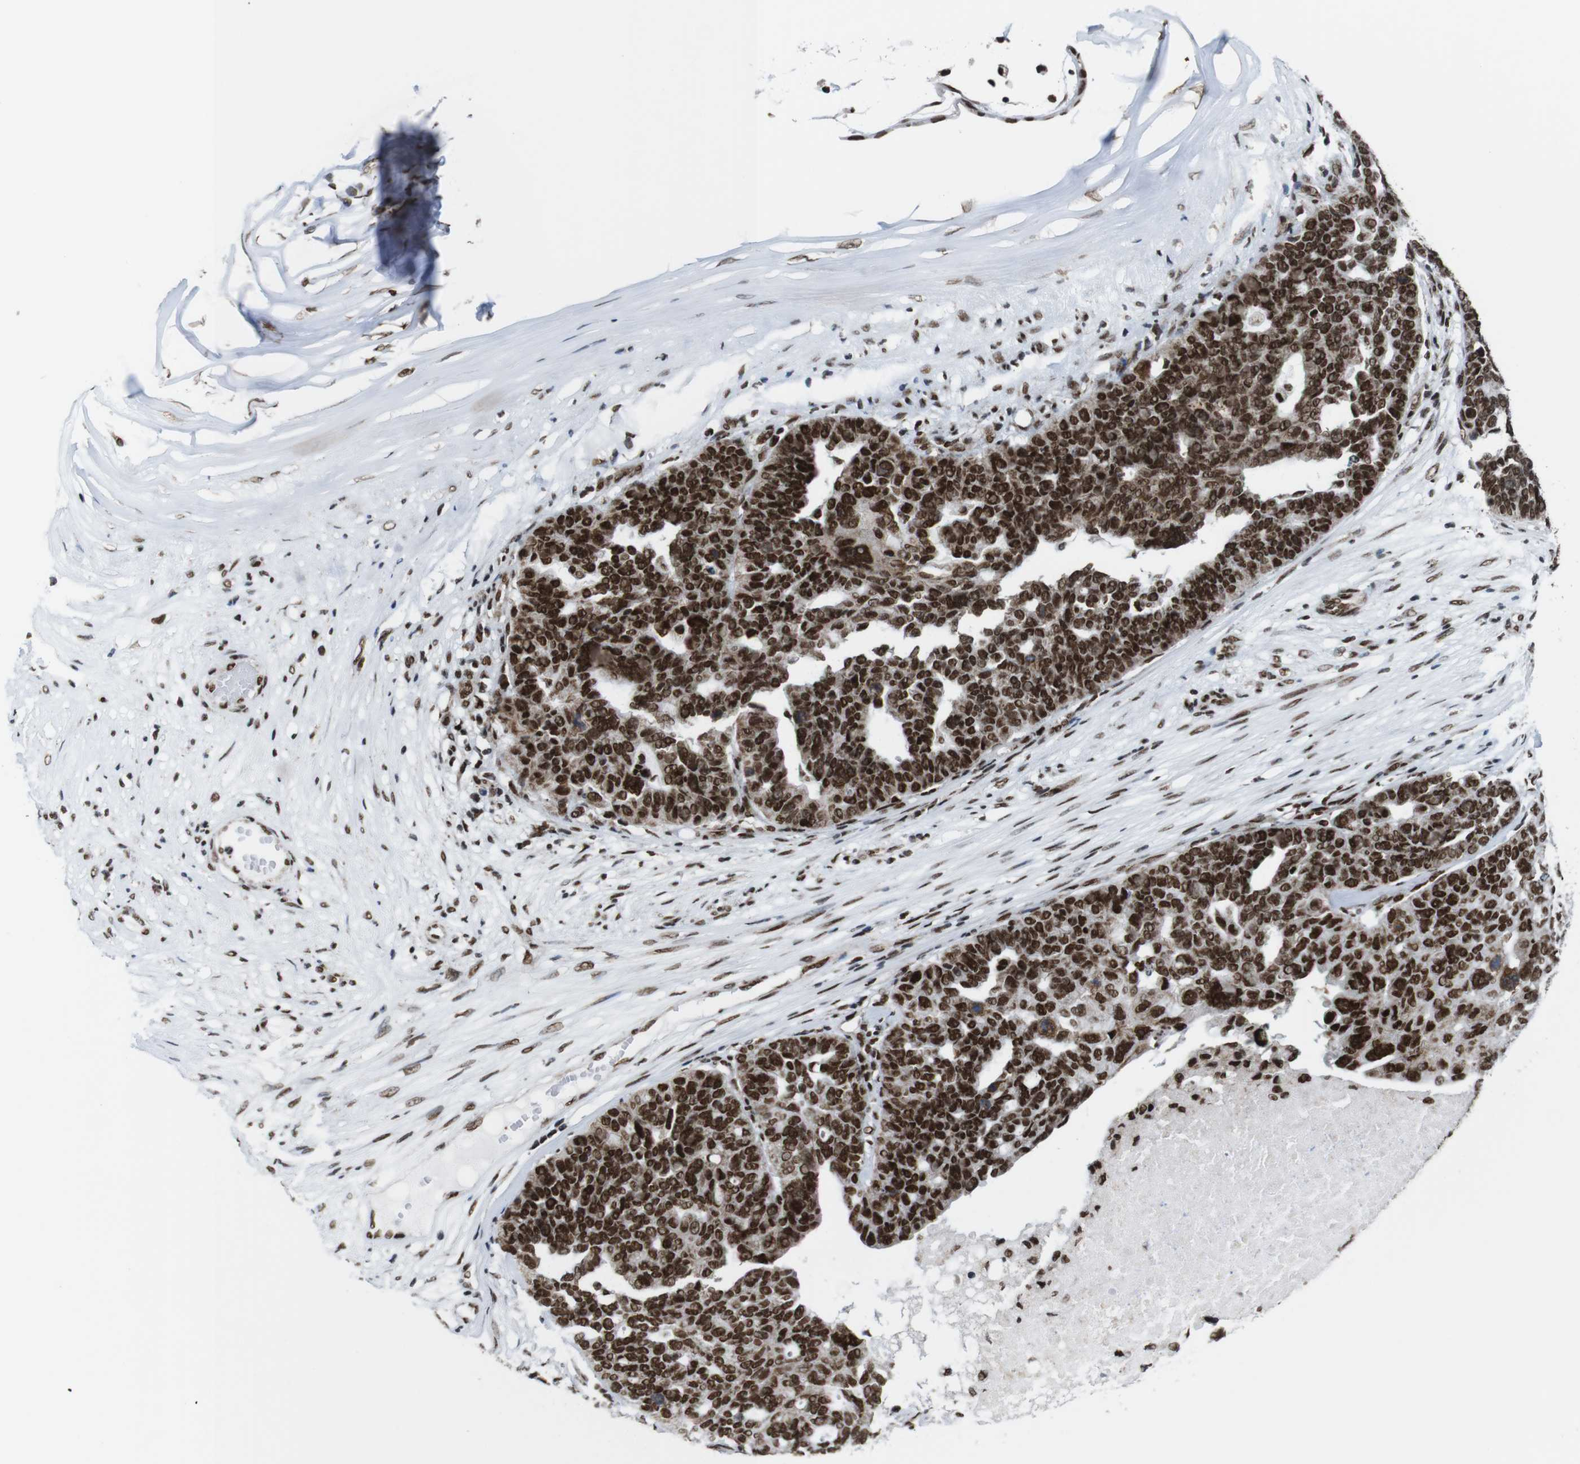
{"staining": {"intensity": "strong", "quantity": ">75%", "location": "nuclear"}, "tissue": "ovarian cancer", "cell_type": "Tumor cells", "image_type": "cancer", "snomed": [{"axis": "morphology", "description": "Cystadenocarcinoma, serous, NOS"}, {"axis": "topography", "description": "Ovary"}], "caption": "An image of human ovarian cancer stained for a protein demonstrates strong nuclear brown staining in tumor cells.", "gene": "ROMO1", "patient": {"sex": "female", "age": 59}}